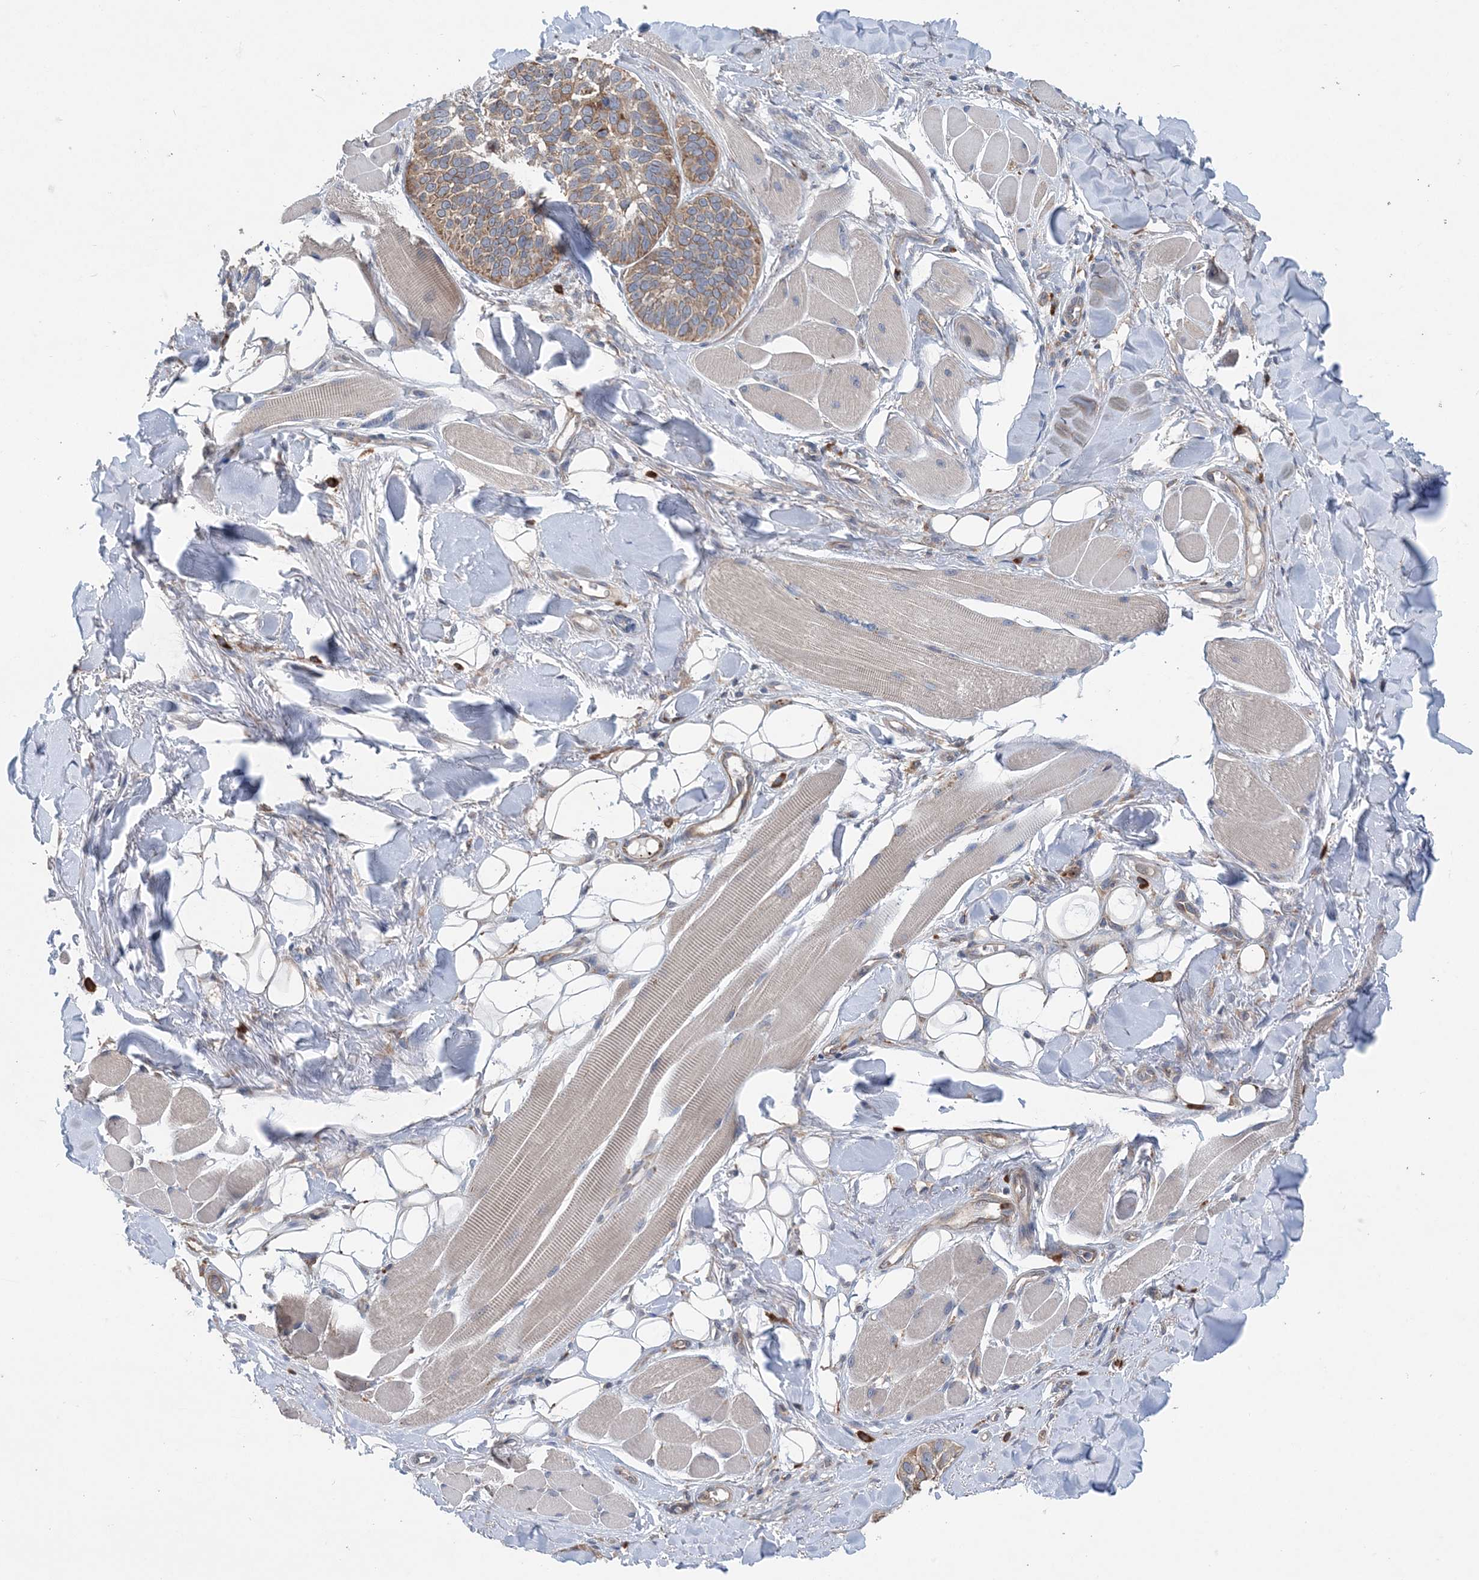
{"staining": {"intensity": "moderate", "quantity": ">75%", "location": "cytoplasmic/membranous"}, "tissue": "skin cancer", "cell_type": "Tumor cells", "image_type": "cancer", "snomed": [{"axis": "morphology", "description": "Basal cell carcinoma"}, {"axis": "topography", "description": "Skin"}], "caption": "DAB (3,3'-diaminobenzidine) immunohistochemical staining of skin cancer displays moderate cytoplasmic/membranous protein staining in approximately >75% of tumor cells. (Stains: DAB (3,3'-diaminobenzidine) in brown, nuclei in blue, Microscopy: brightfield microscopy at high magnification).", "gene": "PTTG1IP", "patient": {"sex": "male", "age": 62}}